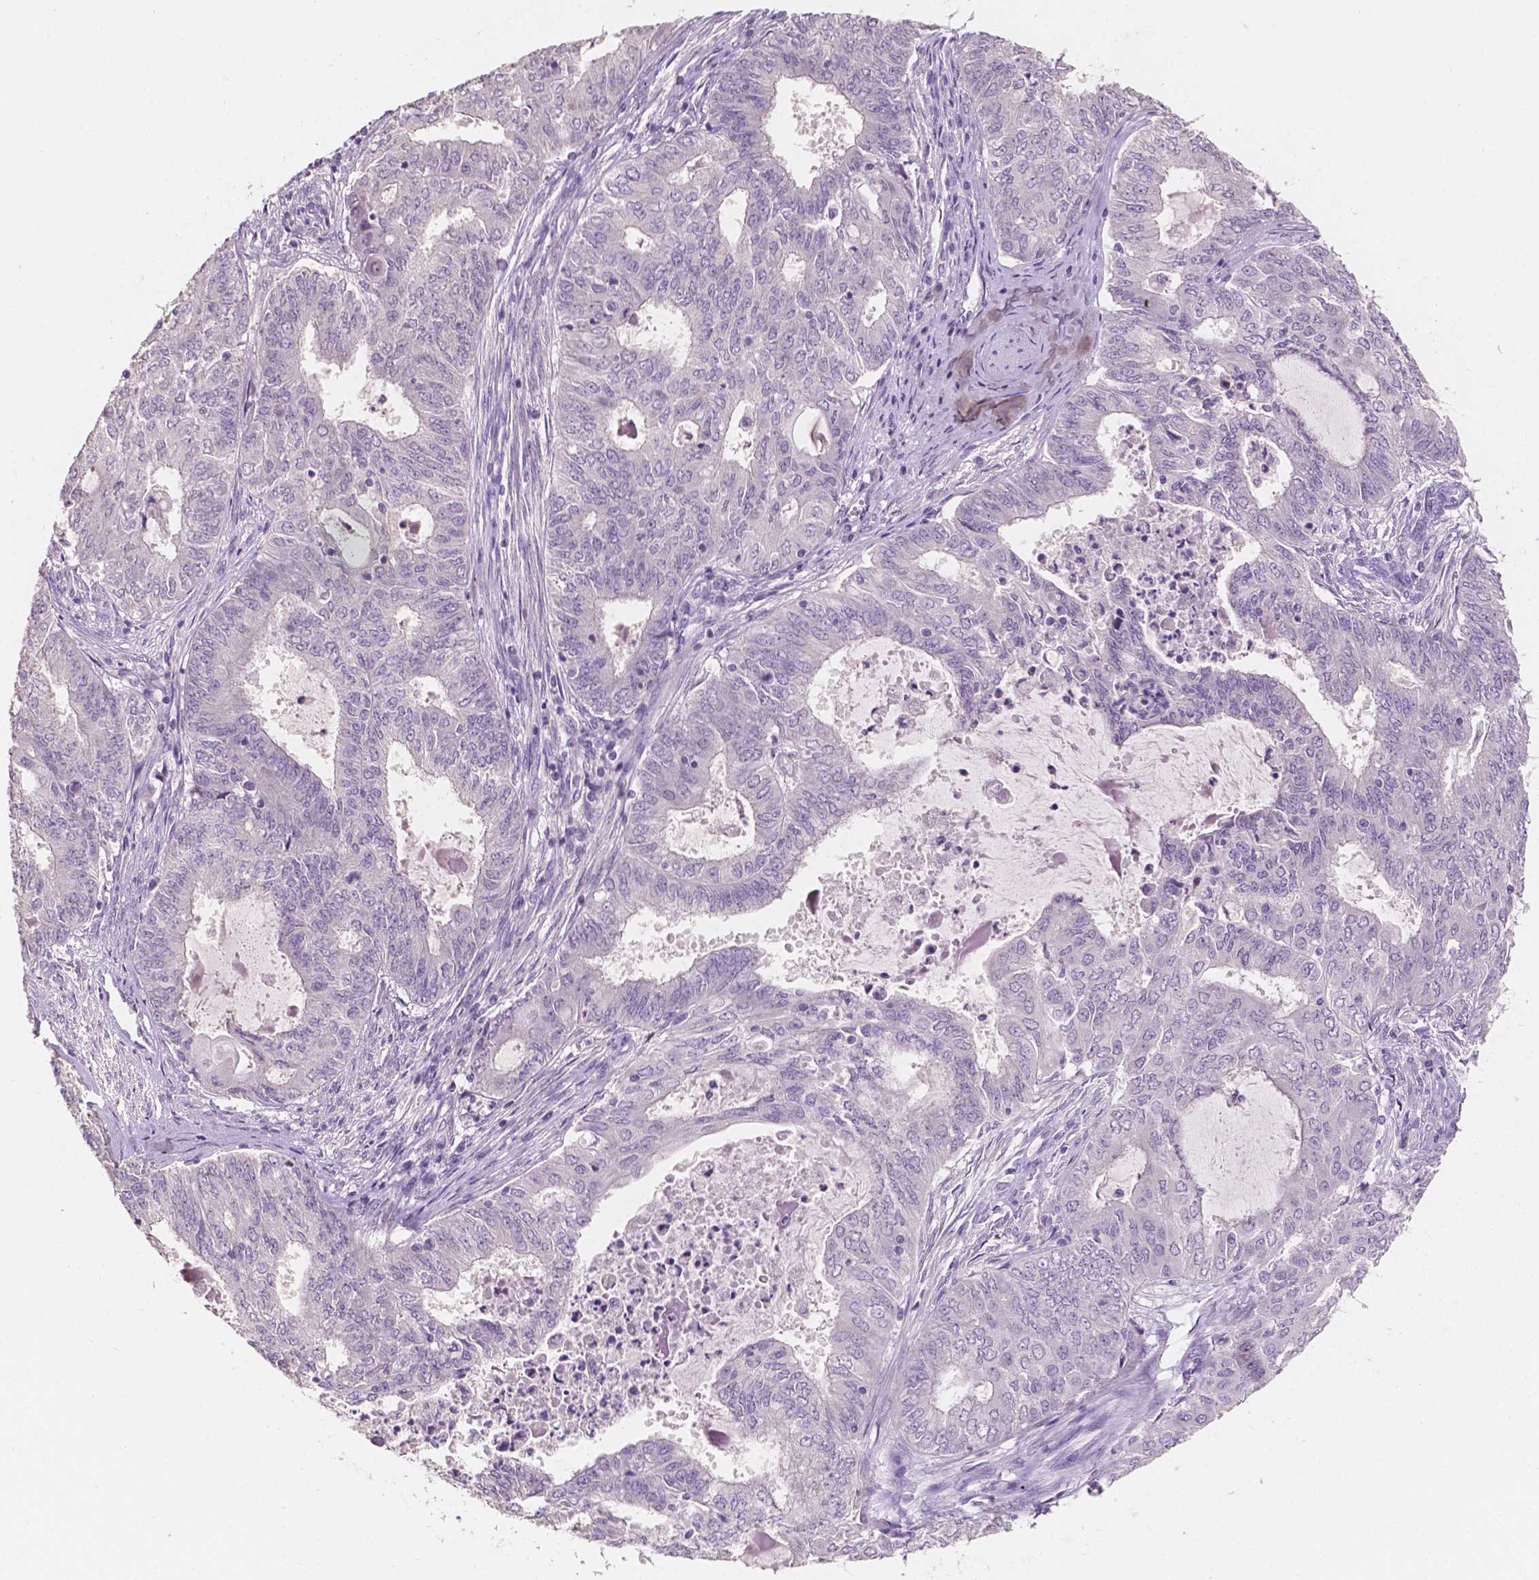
{"staining": {"intensity": "negative", "quantity": "none", "location": "none"}, "tissue": "endometrial cancer", "cell_type": "Tumor cells", "image_type": "cancer", "snomed": [{"axis": "morphology", "description": "Adenocarcinoma, NOS"}, {"axis": "topography", "description": "Endometrium"}], "caption": "Endometrial cancer (adenocarcinoma) was stained to show a protein in brown. There is no significant staining in tumor cells.", "gene": "TAL1", "patient": {"sex": "female", "age": 62}}